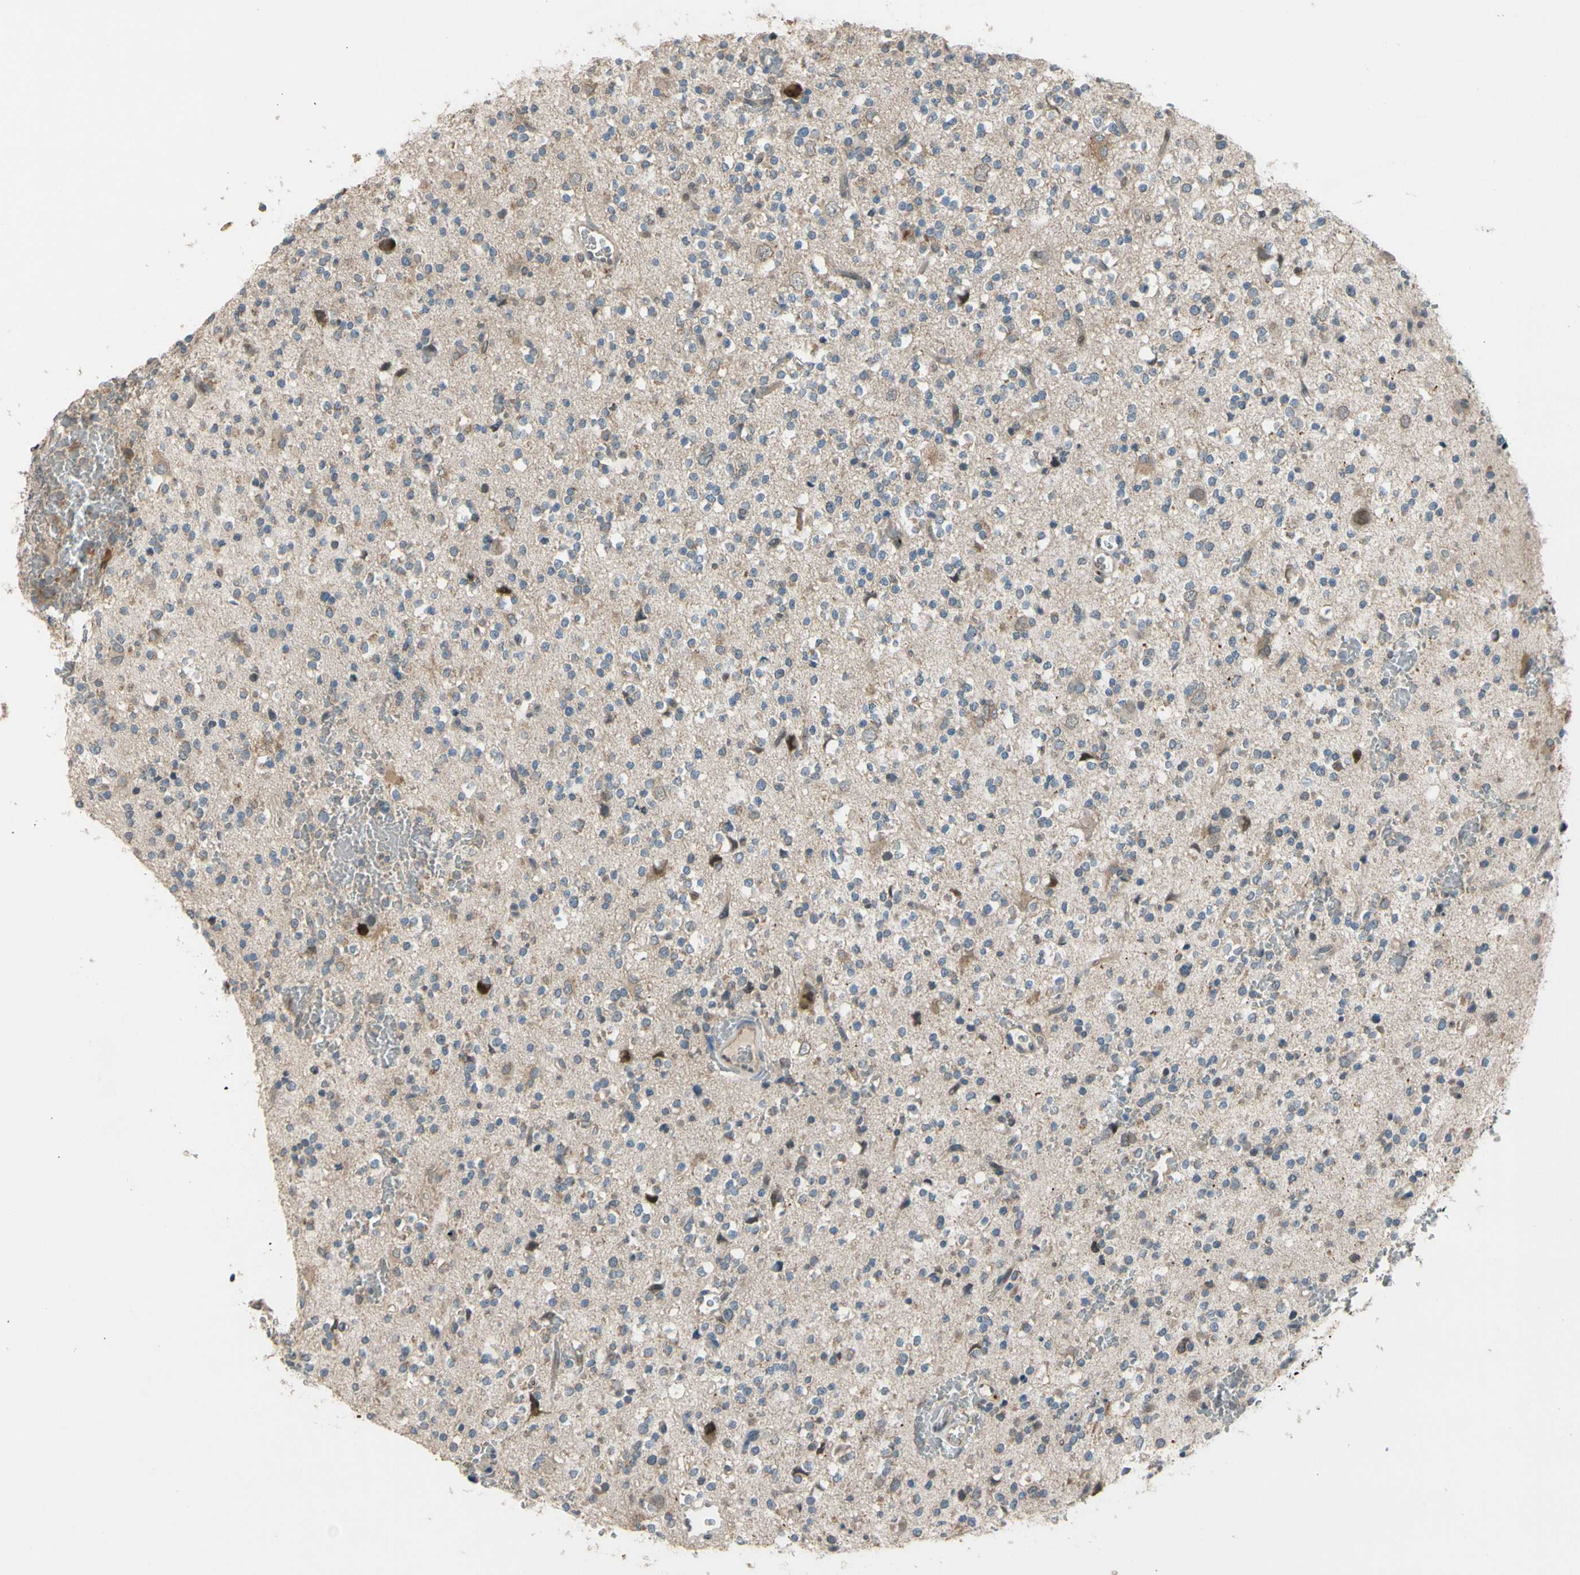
{"staining": {"intensity": "weak", "quantity": "25%-75%", "location": "cytoplasmic/membranous"}, "tissue": "glioma", "cell_type": "Tumor cells", "image_type": "cancer", "snomed": [{"axis": "morphology", "description": "Glioma, malignant, High grade"}, {"axis": "topography", "description": "Brain"}], "caption": "Immunohistochemical staining of human malignant glioma (high-grade) displays weak cytoplasmic/membranous protein positivity in approximately 25%-75% of tumor cells. The staining is performed using DAB (3,3'-diaminobenzidine) brown chromogen to label protein expression. The nuclei are counter-stained blue using hematoxylin.", "gene": "ZNF184", "patient": {"sex": "male", "age": 47}}